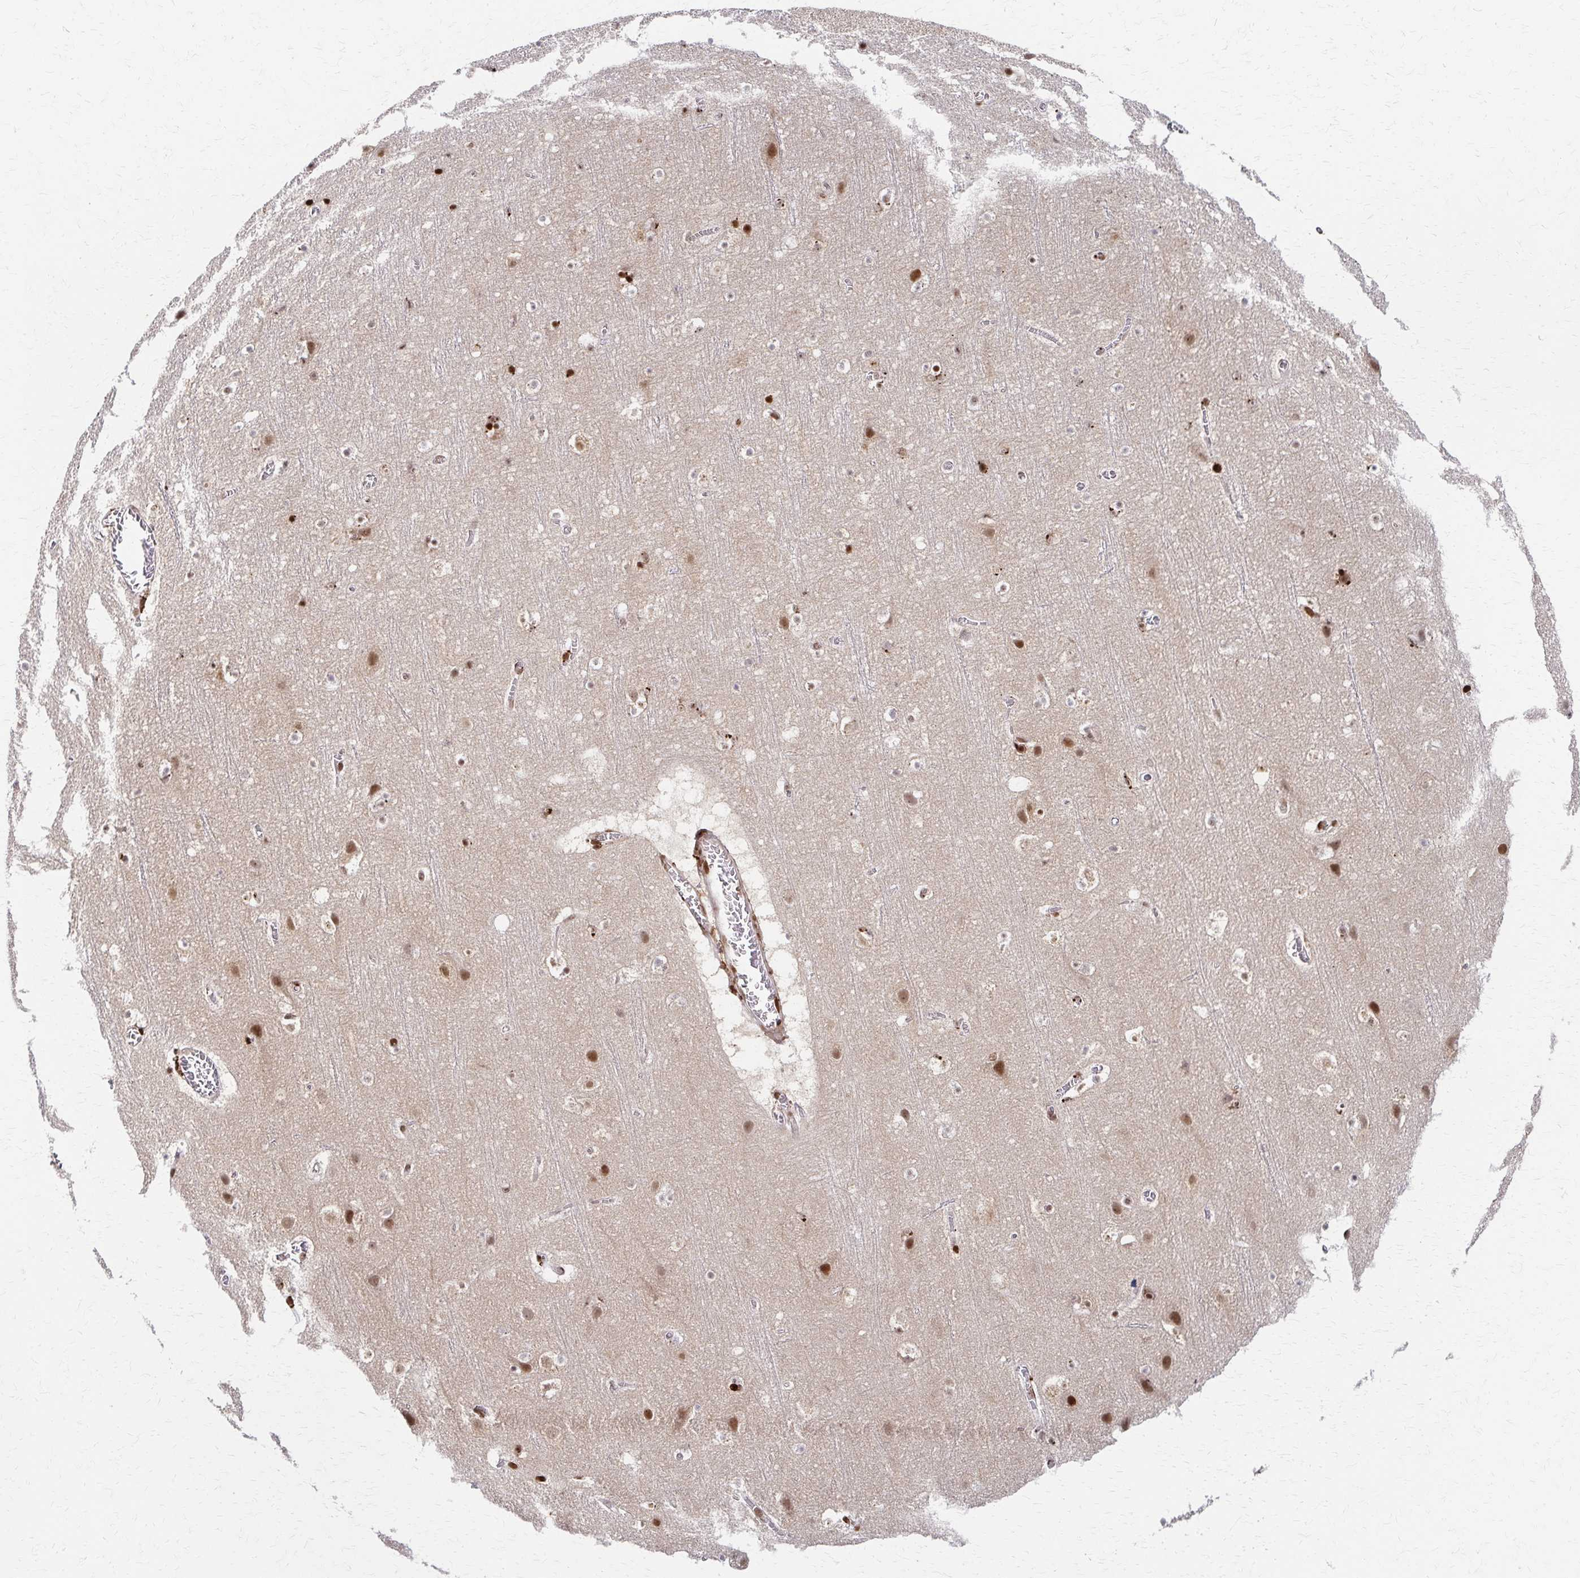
{"staining": {"intensity": "moderate", "quantity": ">75%", "location": "nuclear"}, "tissue": "cerebral cortex", "cell_type": "Endothelial cells", "image_type": "normal", "snomed": [{"axis": "morphology", "description": "Normal tissue, NOS"}, {"axis": "topography", "description": "Cerebral cortex"}], "caption": "A medium amount of moderate nuclear expression is present in about >75% of endothelial cells in benign cerebral cortex. (Stains: DAB (3,3'-diaminobenzidine) in brown, nuclei in blue, Microscopy: brightfield microscopy at high magnification).", "gene": "PSMD7", "patient": {"sex": "female", "age": 42}}